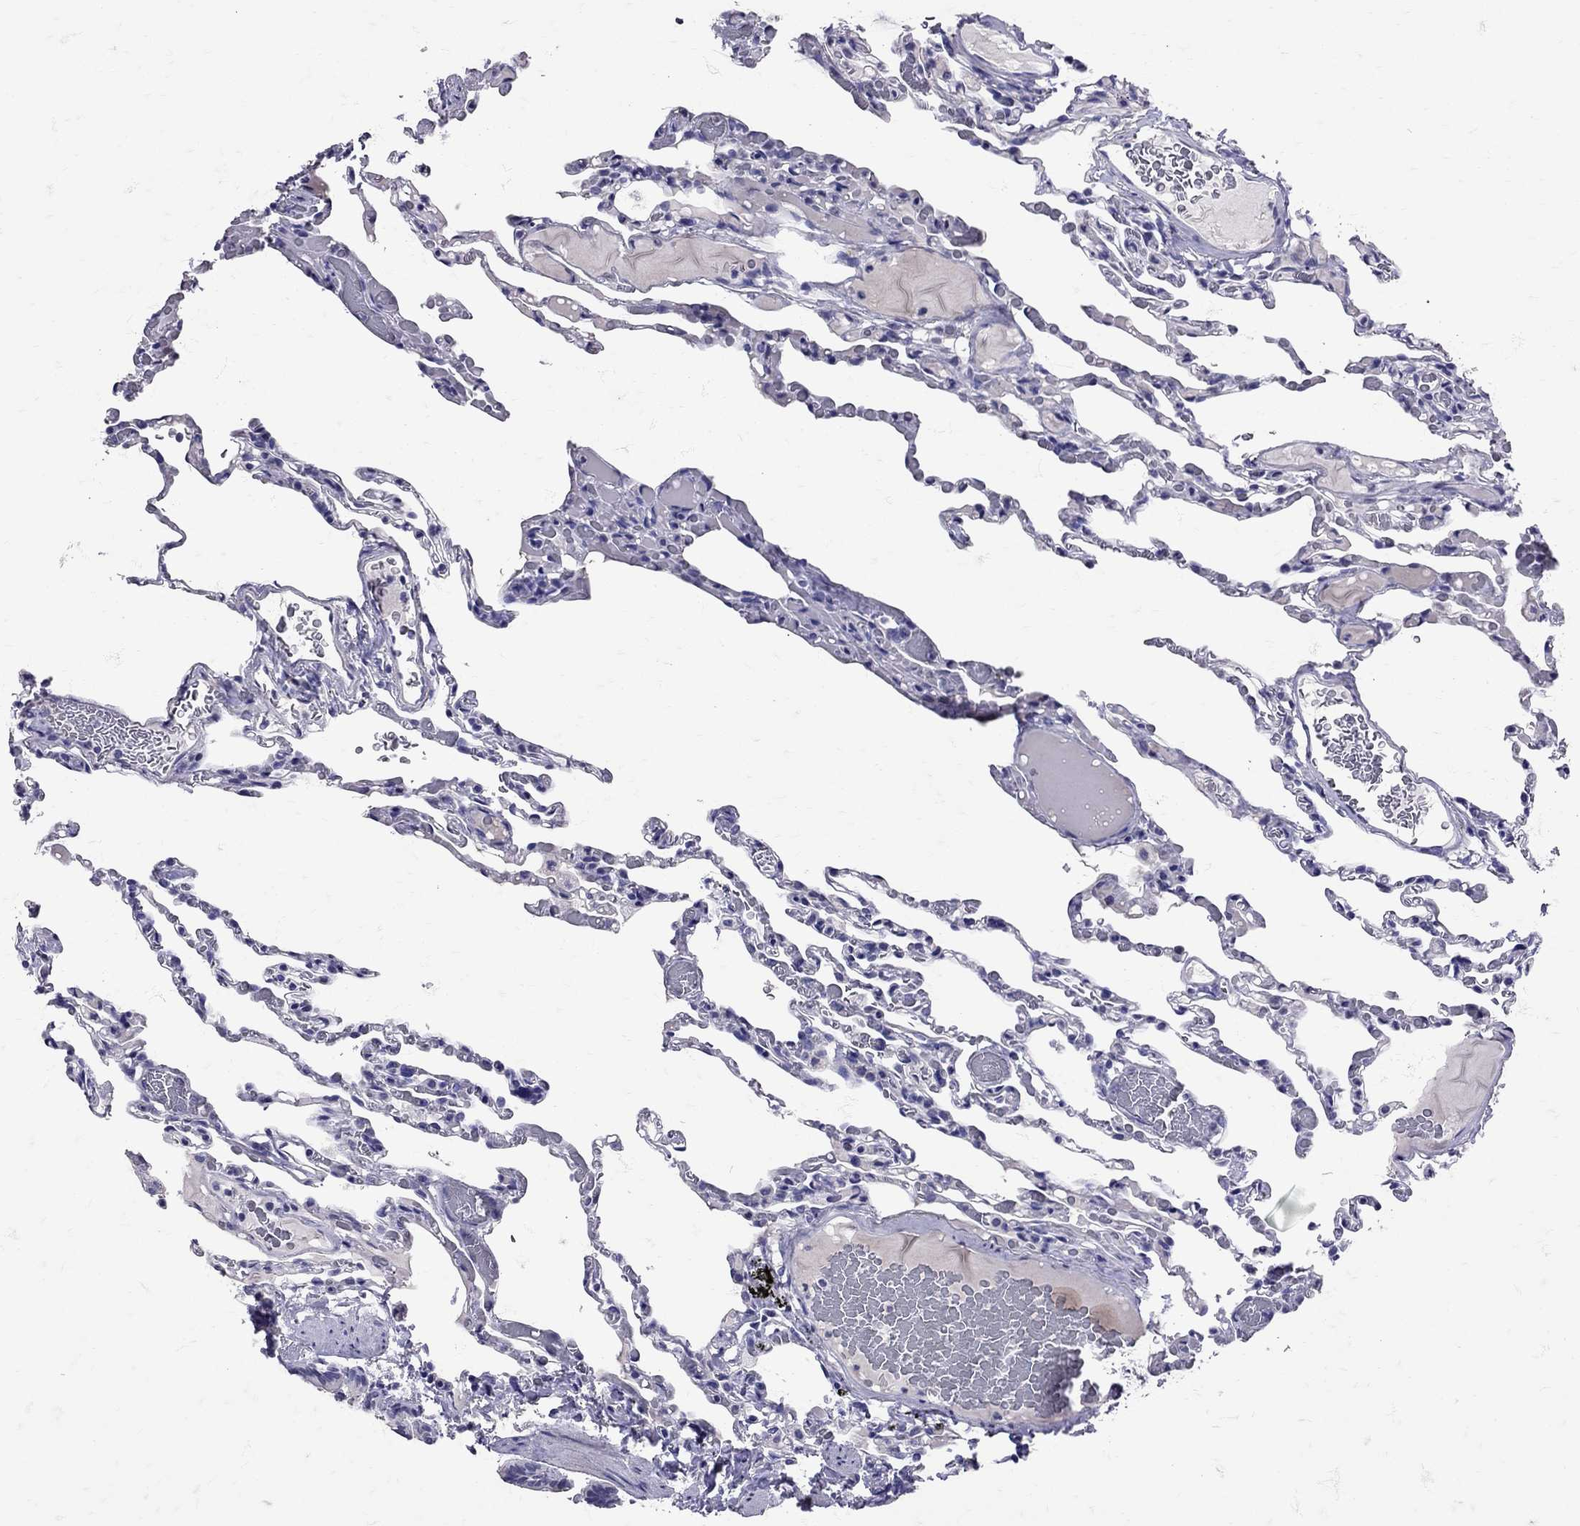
{"staining": {"intensity": "negative", "quantity": "none", "location": "none"}, "tissue": "lung", "cell_type": "Alveolar cells", "image_type": "normal", "snomed": [{"axis": "morphology", "description": "Normal tissue, NOS"}, {"axis": "topography", "description": "Lung"}], "caption": "IHC of normal lung shows no staining in alveolar cells.", "gene": "SST", "patient": {"sex": "female", "age": 43}}